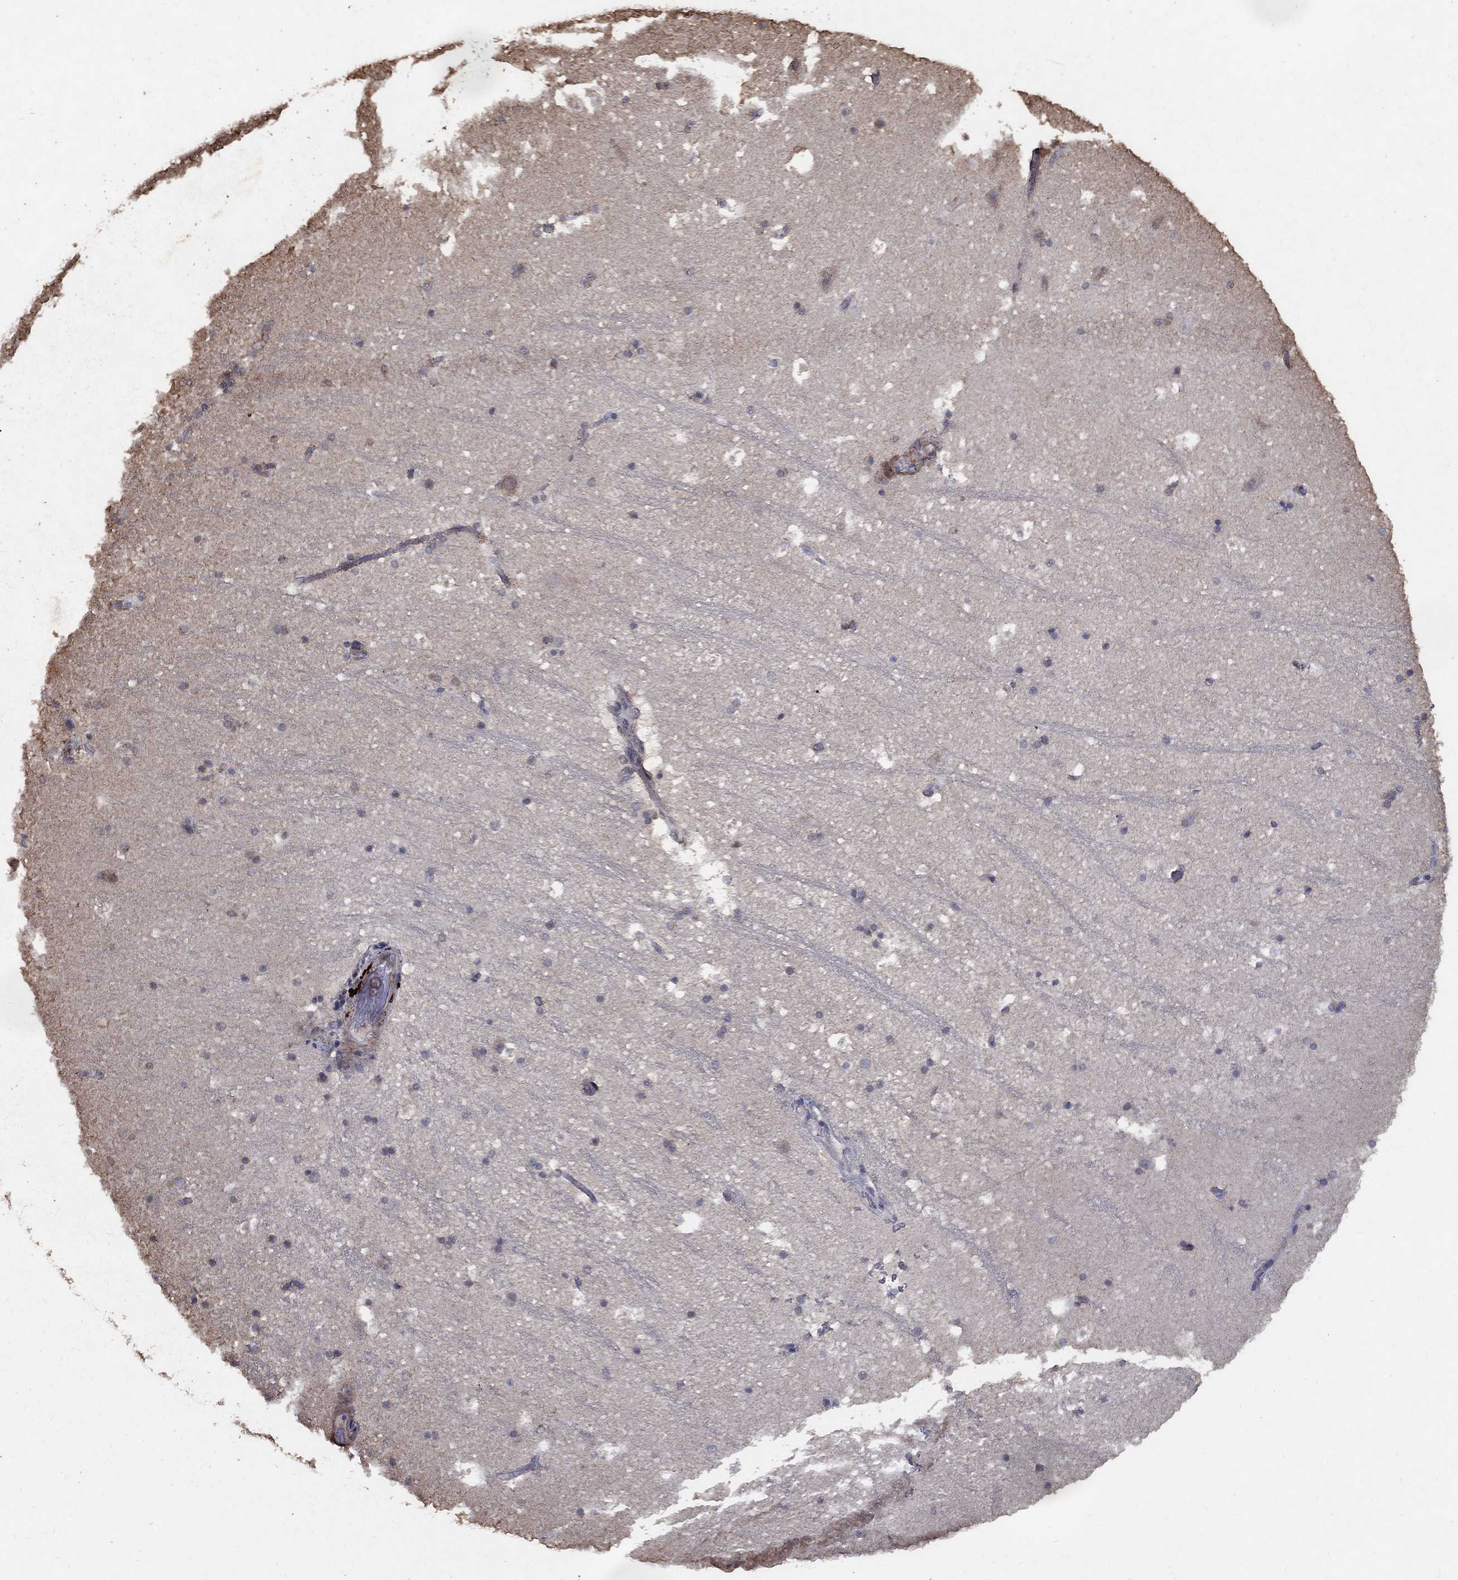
{"staining": {"intensity": "weak", "quantity": "25%-75%", "location": "cytoplasmic/membranous"}, "tissue": "hippocampus", "cell_type": "Glial cells", "image_type": "normal", "snomed": [{"axis": "morphology", "description": "Normal tissue, NOS"}, {"axis": "topography", "description": "Hippocampus"}], "caption": "Immunohistochemical staining of benign human hippocampus reveals weak cytoplasmic/membranous protein staining in about 25%-75% of glial cells.", "gene": "GPR183", "patient": {"sex": "male", "age": 51}}